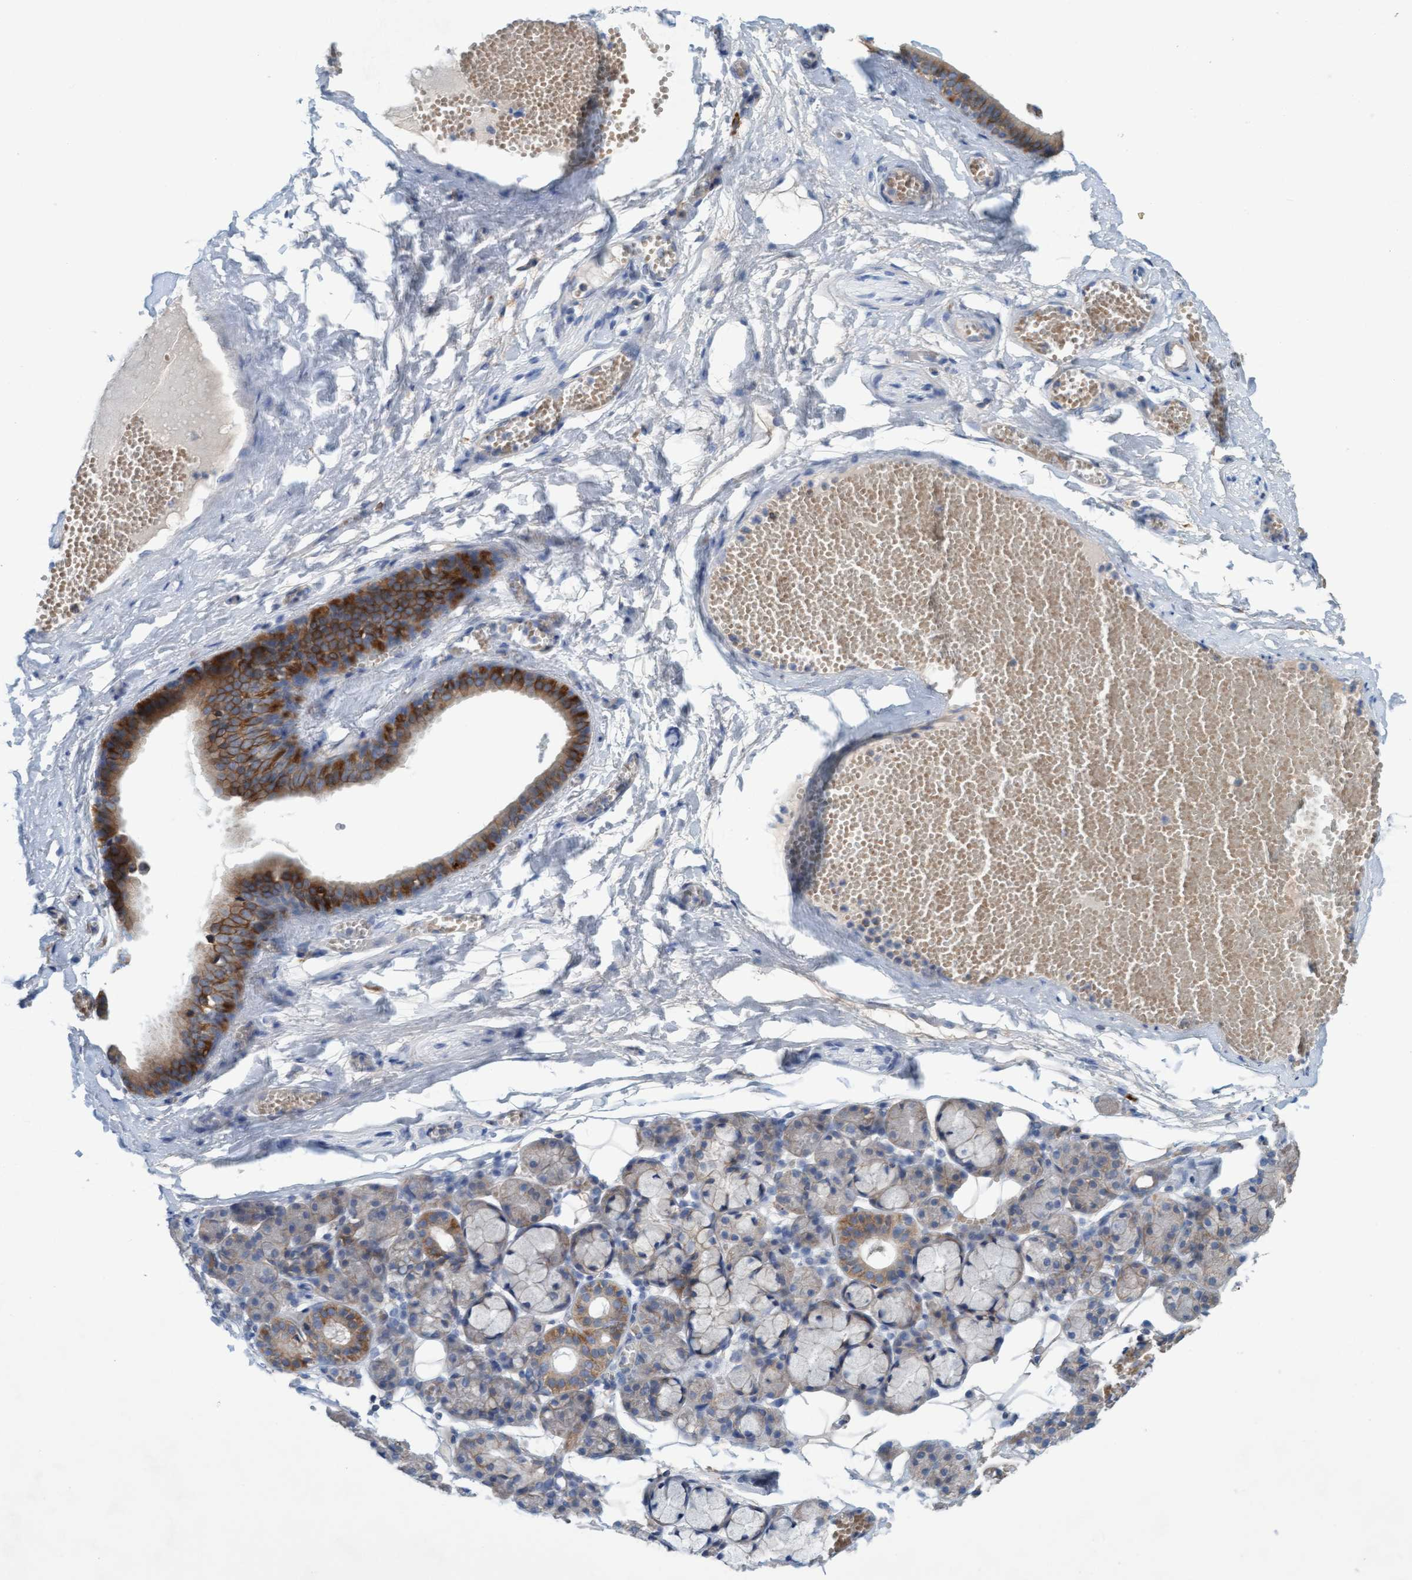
{"staining": {"intensity": "strong", "quantity": "<25%", "location": "cytoplasmic/membranous"}, "tissue": "salivary gland", "cell_type": "Glandular cells", "image_type": "normal", "snomed": [{"axis": "morphology", "description": "Normal tissue, NOS"}, {"axis": "topography", "description": "Salivary gland"}], "caption": "IHC (DAB (3,3'-diaminobenzidine)) staining of unremarkable salivary gland exhibits strong cytoplasmic/membranous protein expression in approximately <25% of glandular cells.", "gene": "SIGIRR", "patient": {"sex": "male", "age": 63}}